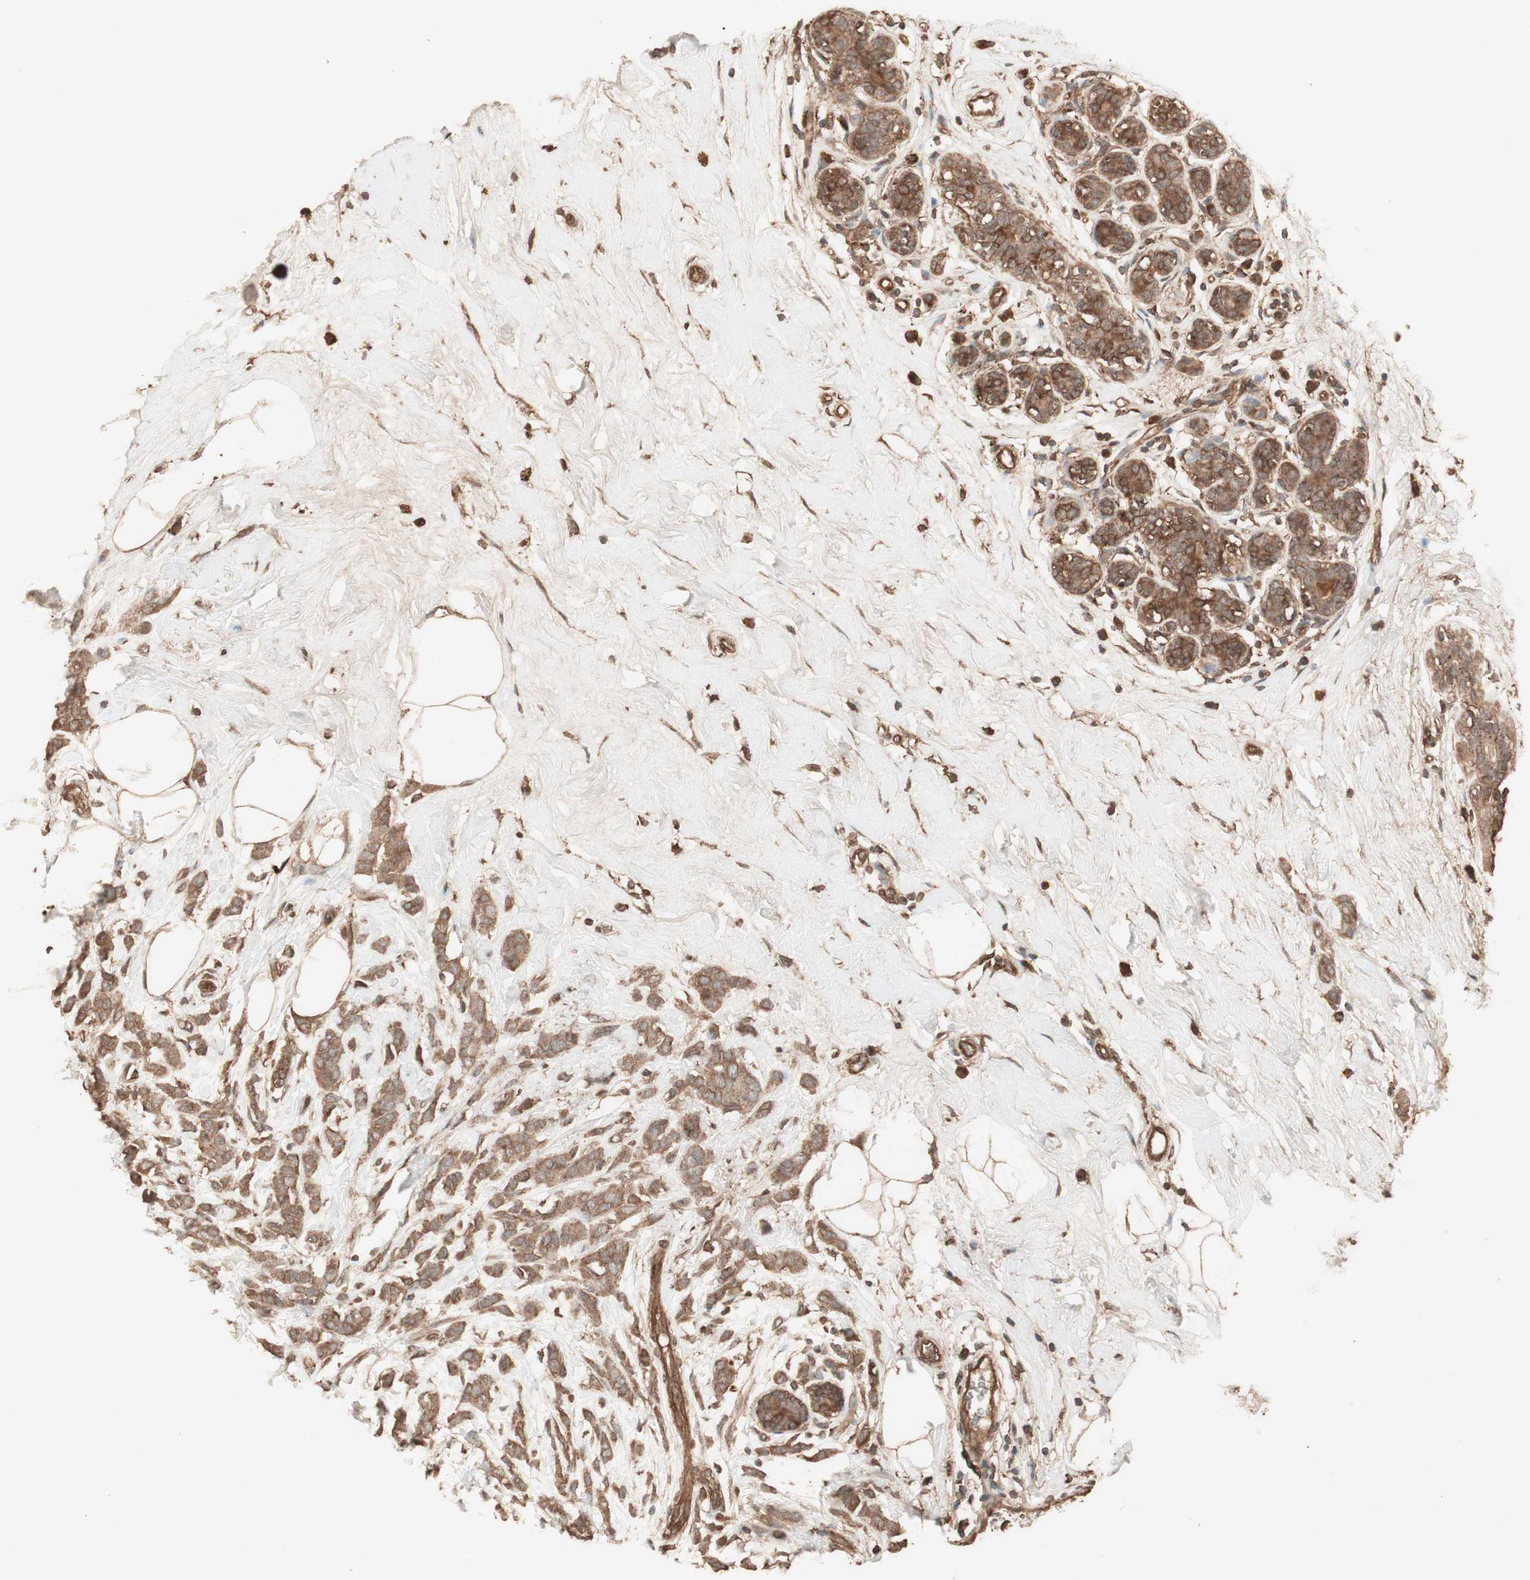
{"staining": {"intensity": "moderate", "quantity": ">75%", "location": "cytoplasmic/membranous"}, "tissue": "breast cancer", "cell_type": "Tumor cells", "image_type": "cancer", "snomed": [{"axis": "morphology", "description": "Lobular carcinoma, in situ"}, {"axis": "morphology", "description": "Lobular carcinoma"}, {"axis": "topography", "description": "Breast"}], "caption": "DAB (3,3'-diaminobenzidine) immunohistochemical staining of lobular carcinoma (breast) displays moderate cytoplasmic/membranous protein positivity in about >75% of tumor cells.", "gene": "CCN4", "patient": {"sex": "female", "age": 41}}